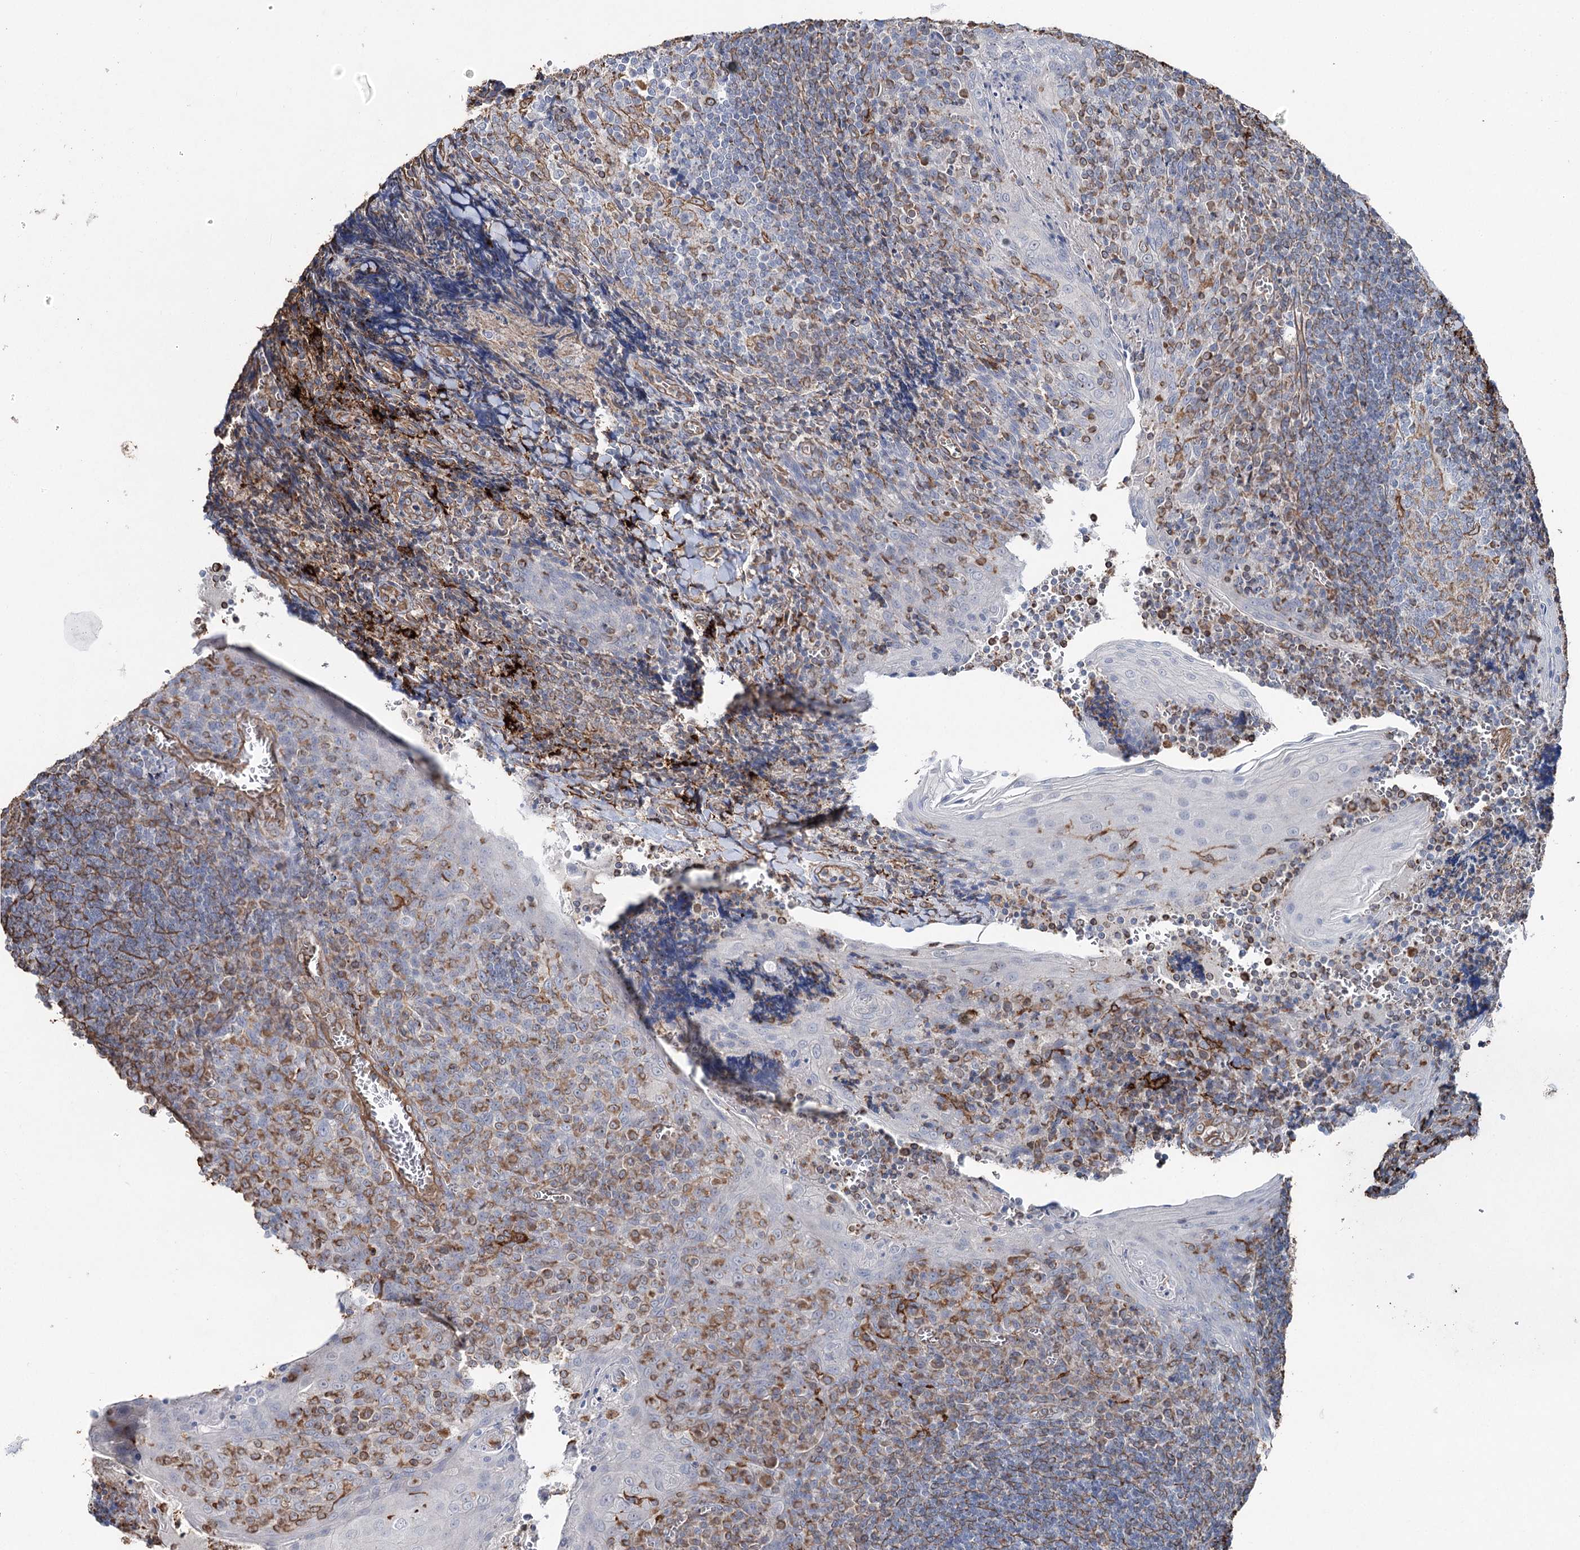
{"staining": {"intensity": "negative", "quantity": "none", "location": "none"}, "tissue": "tonsil", "cell_type": "Germinal center cells", "image_type": "normal", "snomed": [{"axis": "morphology", "description": "Normal tissue, NOS"}, {"axis": "topography", "description": "Tonsil"}], "caption": "This micrograph is of unremarkable tonsil stained with immunohistochemistry to label a protein in brown with the nuclei are counter-stained blue. There is no staining in germinal center cells.", "gene": "CLEC4M", "patient": {"sex": "male", "age": 27}}